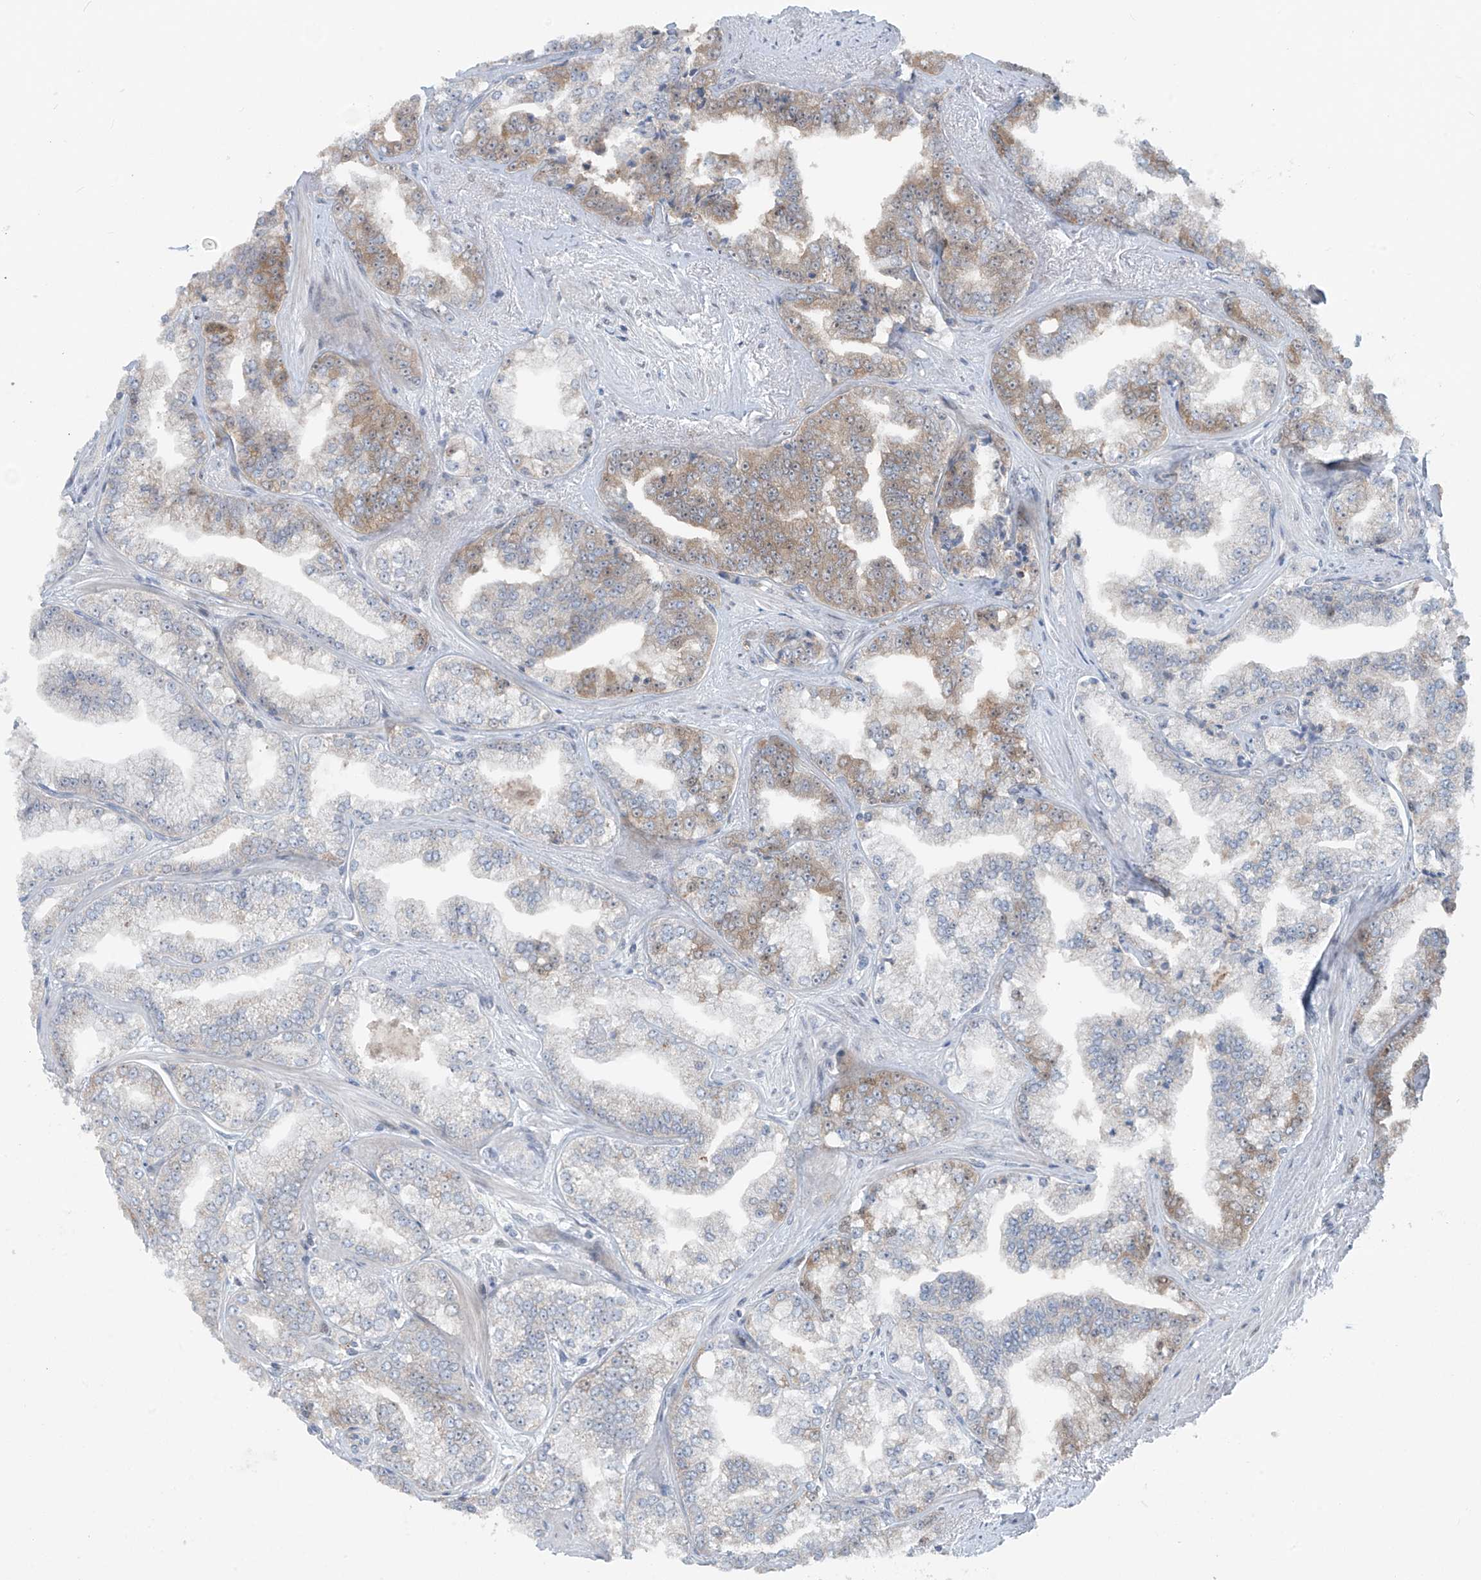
{"staining": {"intensity": "moderate", "quantity": "25%-75%", "location": "cytoplasmic/membranous"}, "tissue": "prostate cancer", "cell_type": "Tumor cells", "image_type": "cancer", "snomed": [{"axis": "morphology", "description": "Adenocarcinoma, High grade"}, {"axis": "topography", "description": "Prostate"}], "caption": "DAB immunohistochemical staining of prostate adenocarcinoma (high-grade) reveals moderate cytoplasmic/membranous protein positivity in approximately 25%-75% of tumor cells.", "gene": "PPAT", "patient": {"sex": "male", "age": 71}}